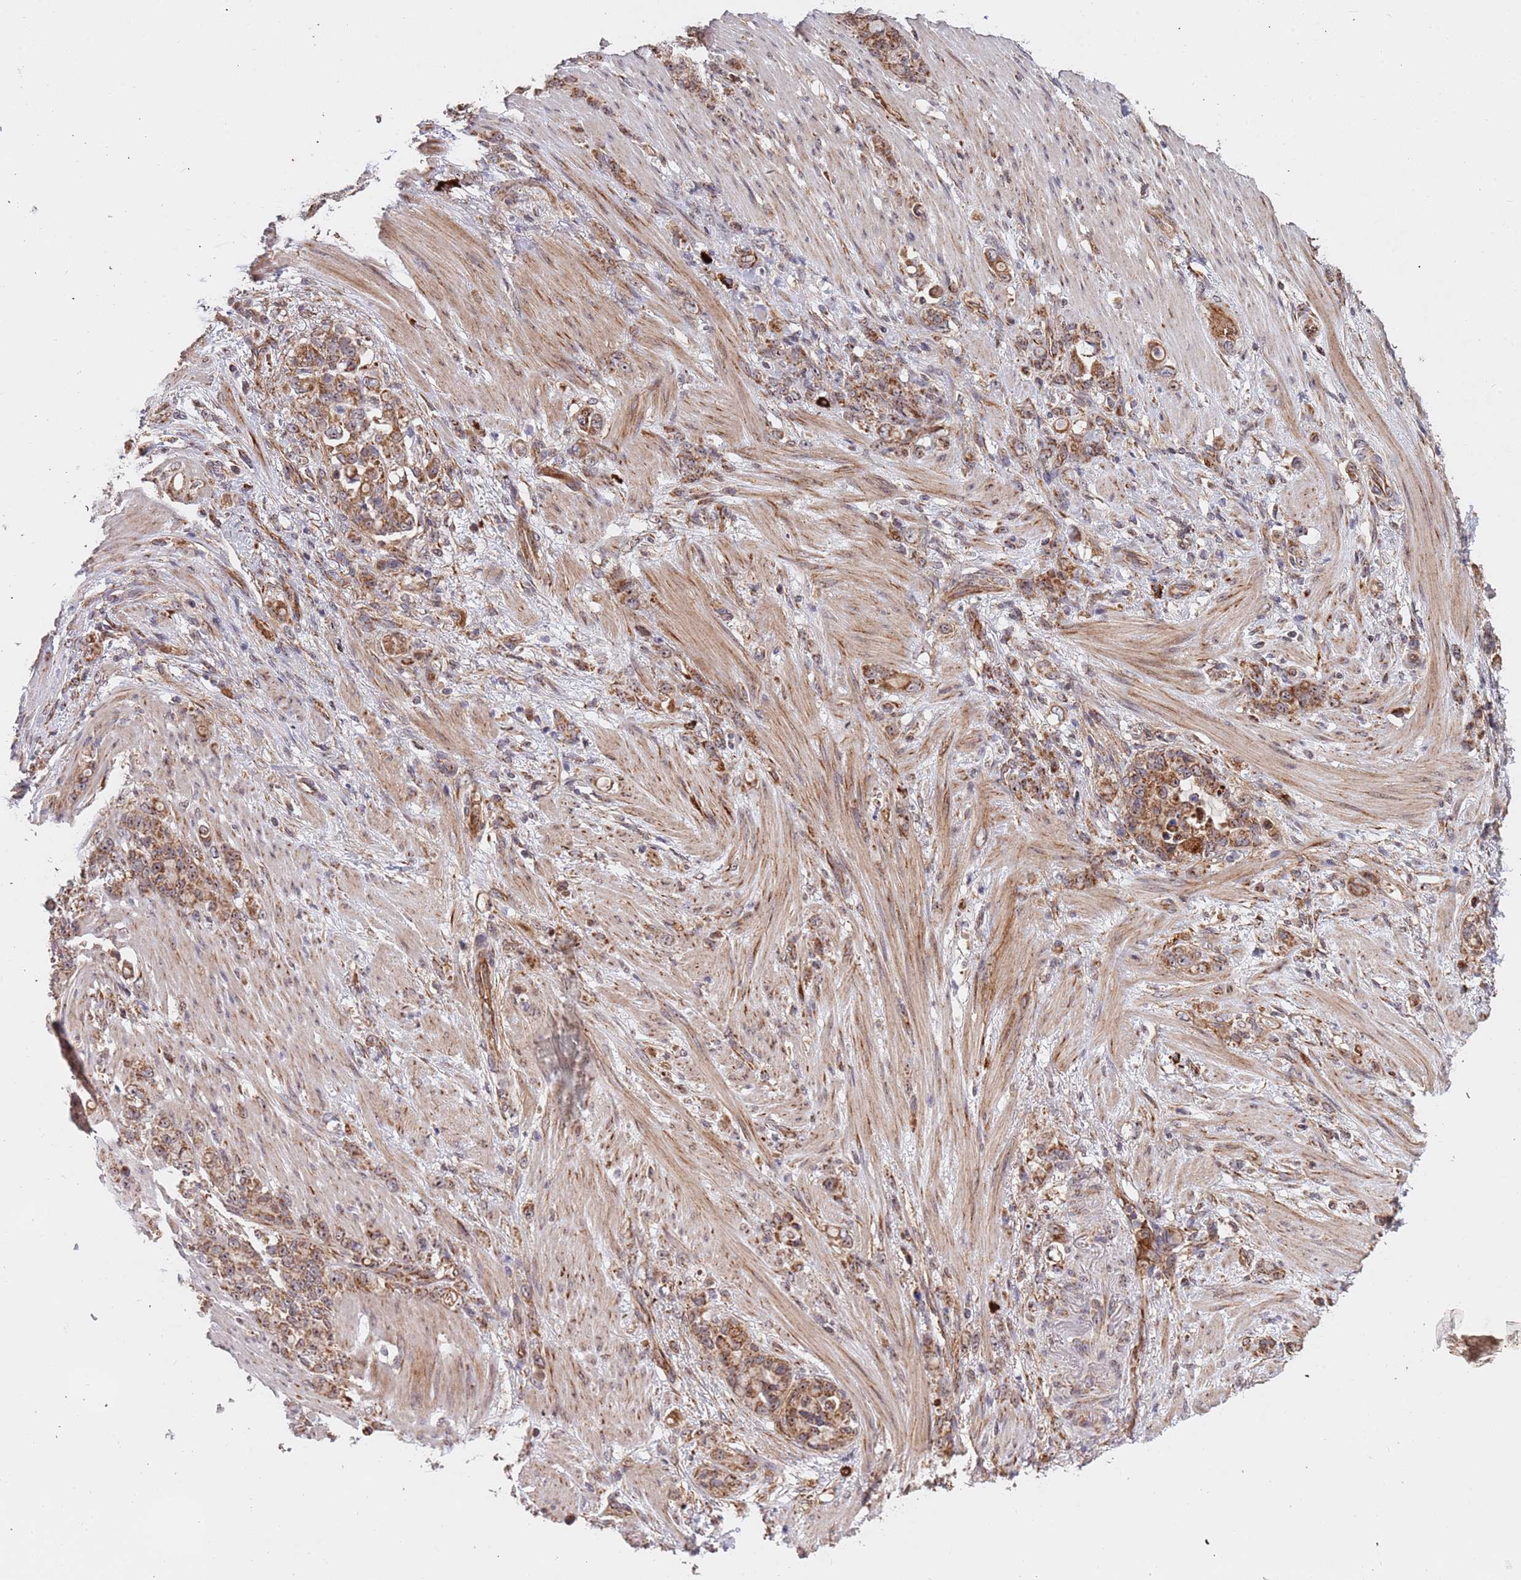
{"staining": {"intensity": "moderate", "quantity": ">75%", "location": "cytoplasmic/membranous"}, "tissue": "stomach cancer", "cell_type": "Tumor cells", "image_type": "cancer", "snomed": [{"axis": "morphology", "description": "Normal tissue, NOS"}, {"axis": "morphology", "description": "Adenocarcinoma, NOS"}, {"axis": "topography", "description": "Stomach"}], "caption": "The micrograph exhibits staining of stomach adenocarcinoma, revealing moderate cytoplasmic/membranous protein positivity (brown color) within tumor cells. (DAB (3,3'-diaminobenzidine) IHC with brightfield microscopy, high magnification).", "gene": "DCHS1", "patient": {"sex": "female", "age": 79}}